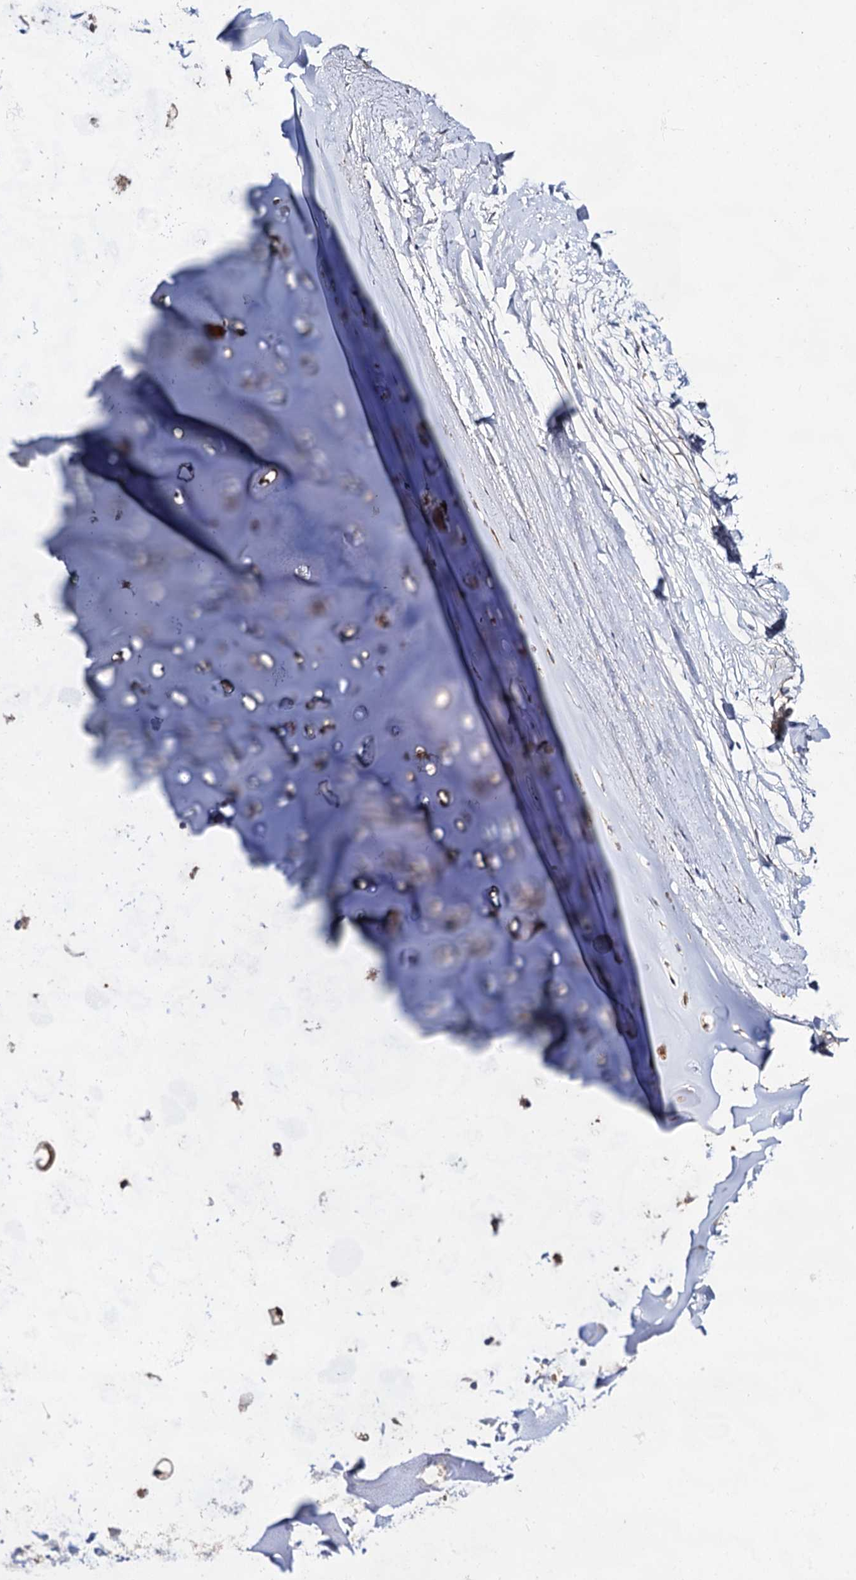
{"staining": {"intensity": "negative", "quantity": "none", "location": "none"}, "tissue": "adipose tissue", "cell_type": "Adipocytes", "image_type": "normal", "snomed": [{"axis": "morphology", "description": "Normal tissue, NOS"}, {"axis": "topography", "description": "Lymph node"}, {"axis": "topography", "description": "Bronchus"}], "caption": "A high-resolution image shows immunohistochemistry staining of unremarkable adipose tissue, which reveals no significant expression in adipocytes.", "gene": "NAA25", "patient": {"sex": "male", "age": 63}}